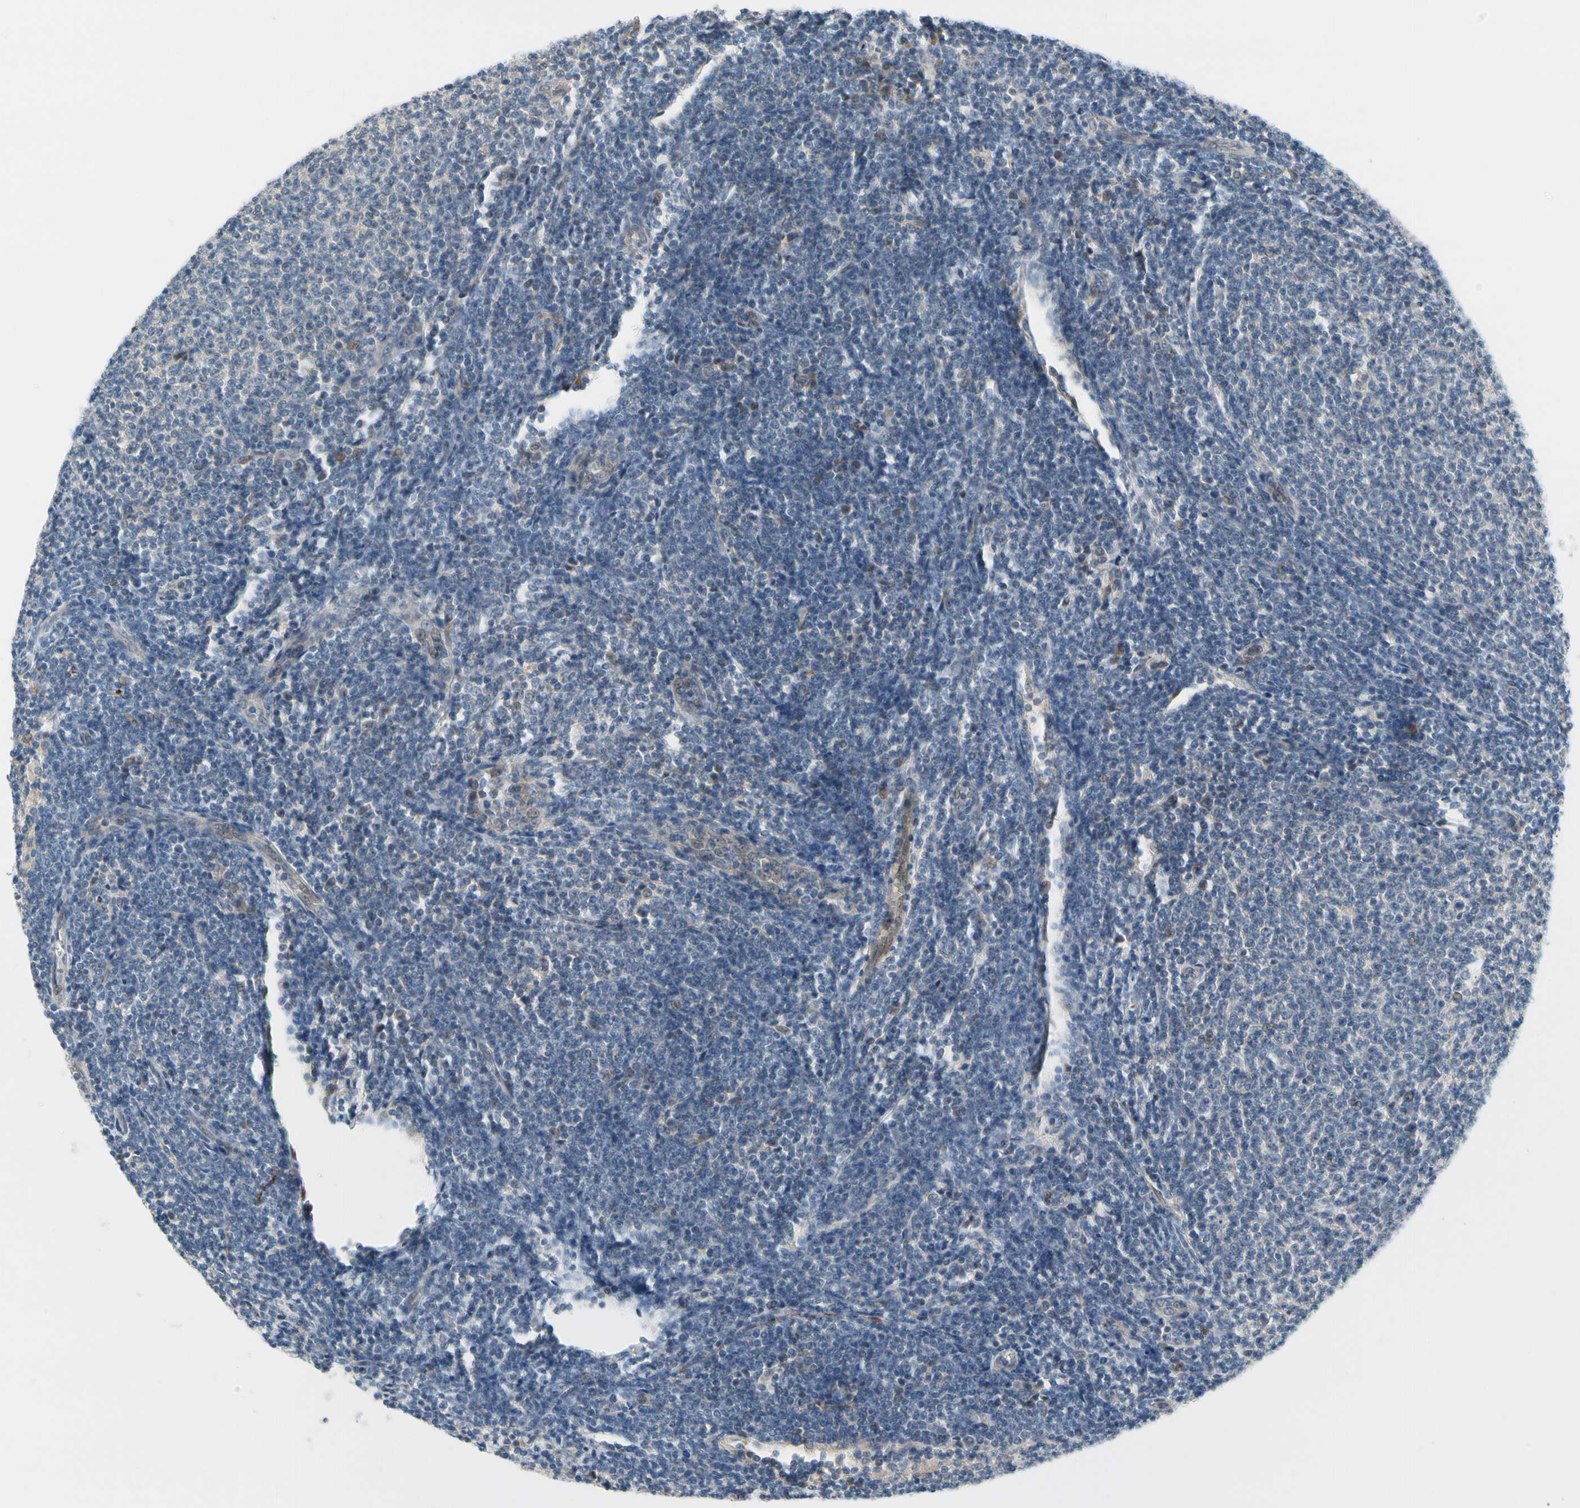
{"staining": {"intensity": "moderate", "quantity": "<25%", "location": "cytoplasmic/membranous"}, "tissue": "lymphoma", "cell_type": "Tumor cells", "image_type": "cancer", "snomed": [{"axis": "morphology", "description": "Malignant lymphoma, non-Hodgkin's type, Low grade"}, {"axis": "topography", "description": "Lymph node"}], "caption": "Immunohistochemical staining of lymphoma demonstrates moderate cytoplasmic/membranous protein expression in approximately <25% of tumor cells.", "gene": "CFAP36", "patient": {"sex": "male", "age": 66}}